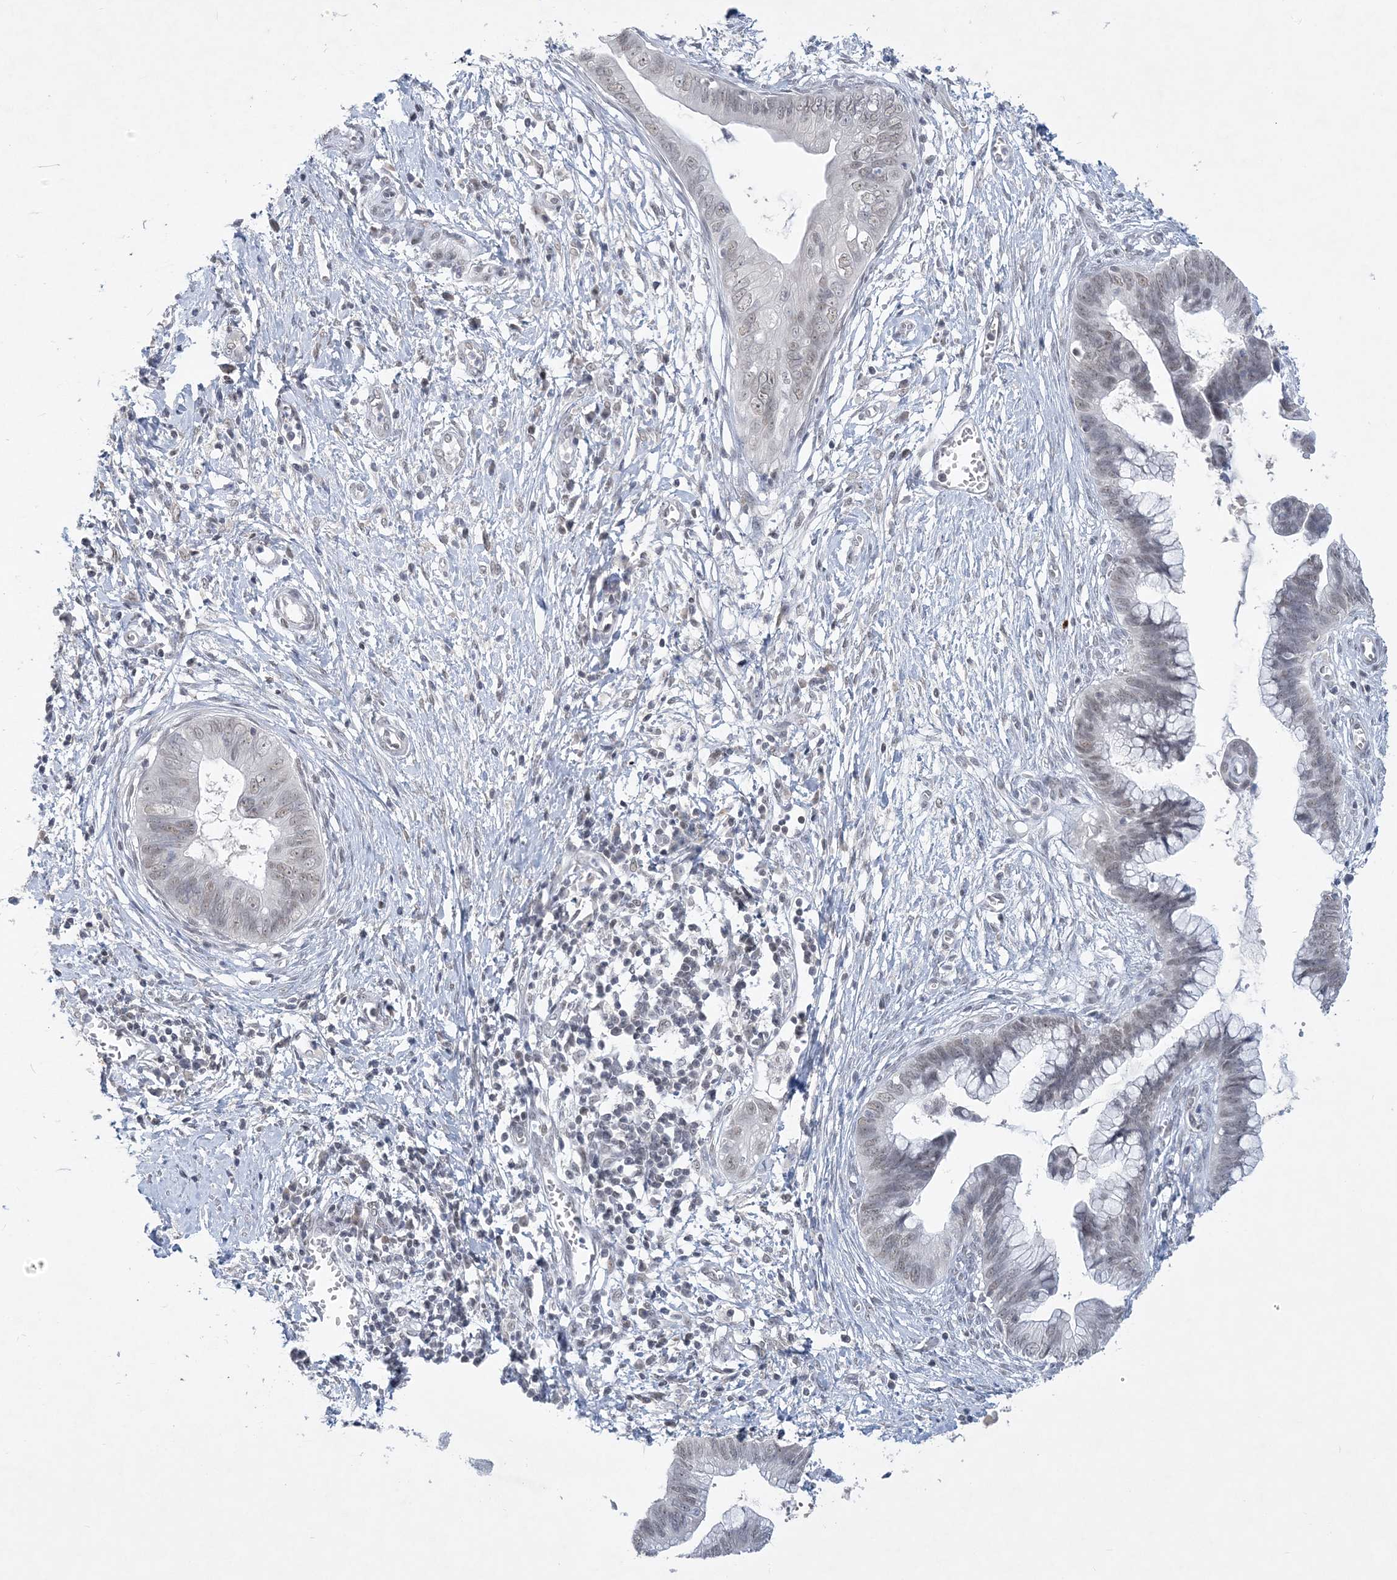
{"staining": {"intensity": "weak", "quantity": "25%-75%", "location": "nuclear"}, "tissue": "cervical cancer", "cell_type": "Tumor cells", "image_type": "cancer", "snomed": [{"axis": "morphology", "description": "Adenocarcinoma, NOS"}, {"axis": "topography", "description": "Cervix"}], "caption": "Cervical cancer tissue reveals weak nuclear expression in approximately 25%-75% of tumor cells, visualized by immunohistochemistry.", "gene": "KMT2D", "patient": {"sex": "female", "age": 44}}